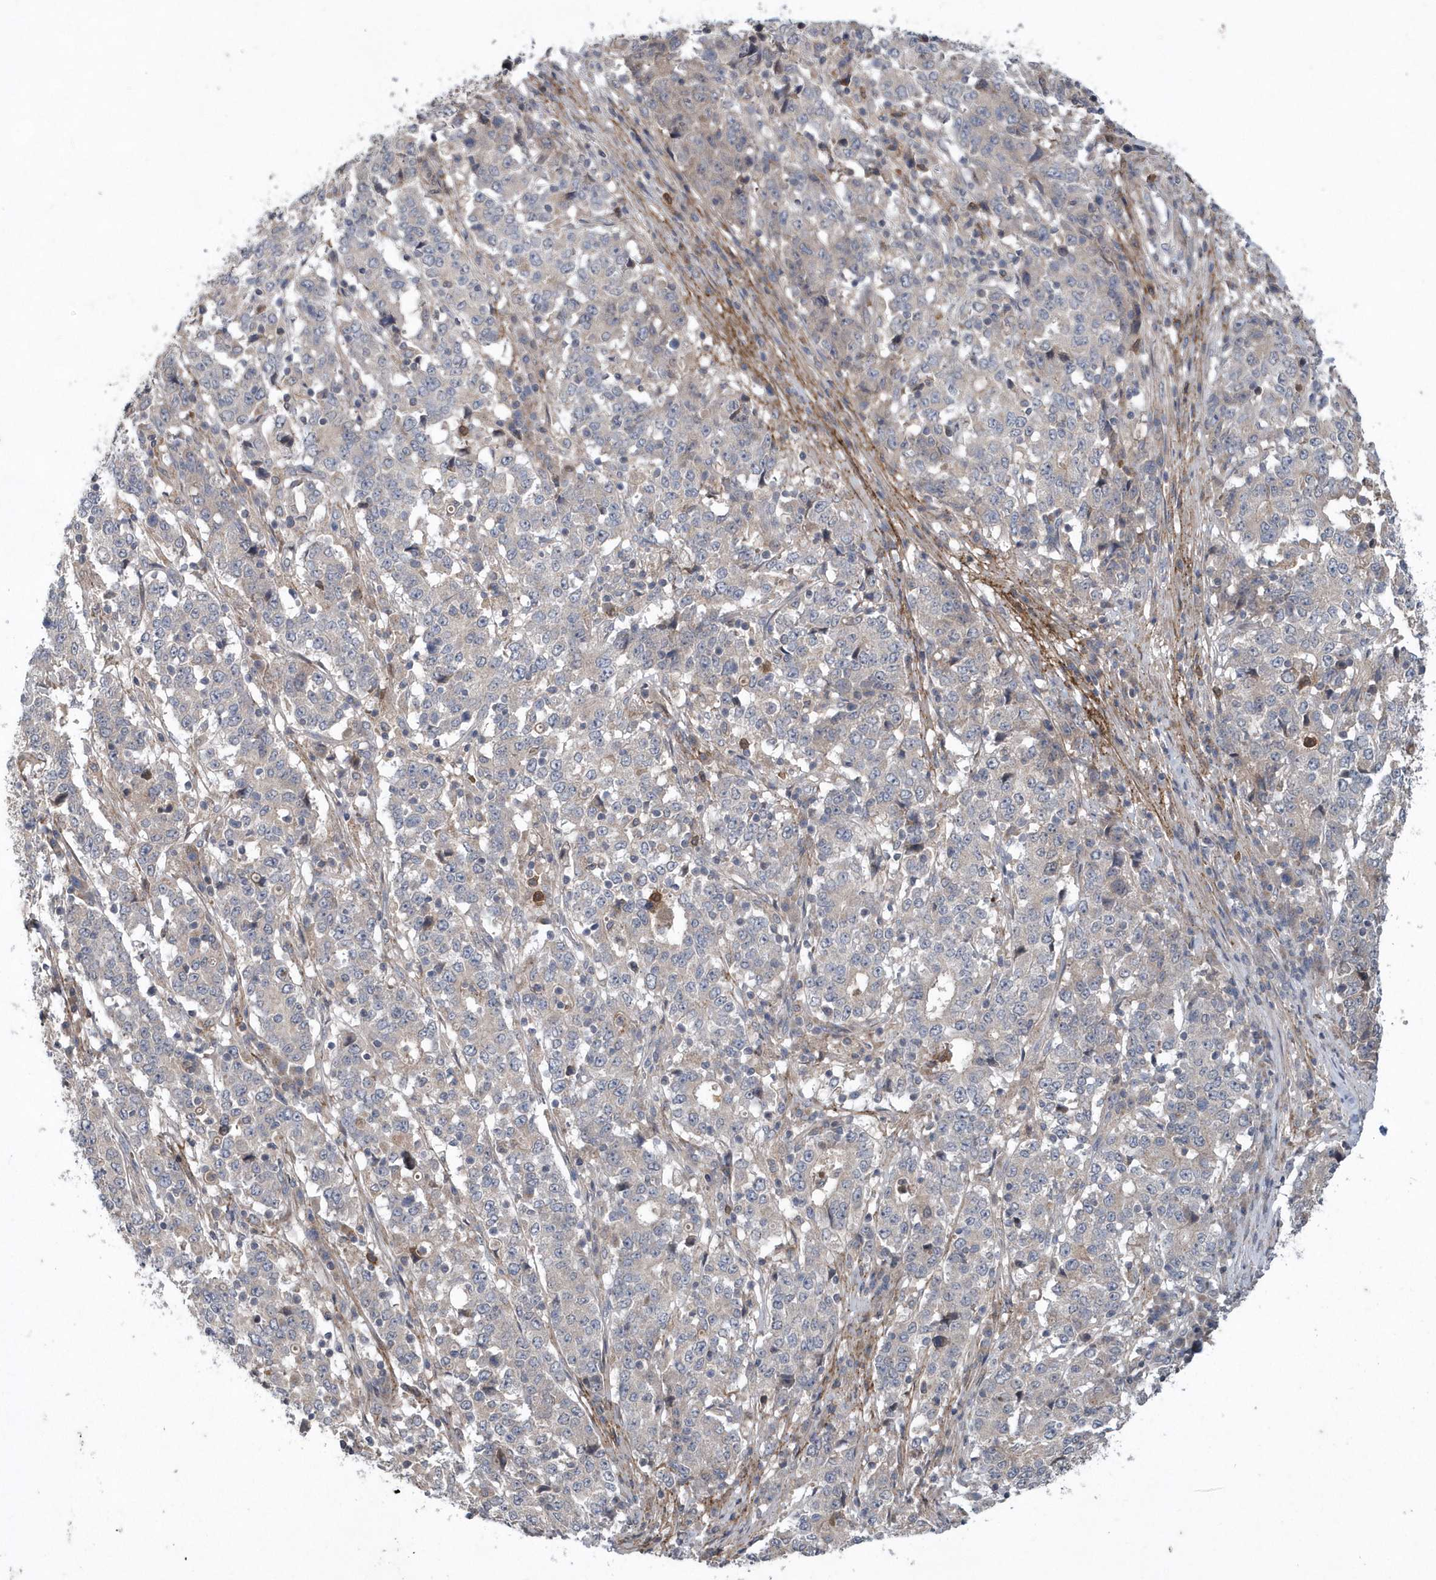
{"staining": {"intensity": "negative", "quantity": "none", "location": "none"}, "tissue": "stomach cancer", "cell_type": "Tumor cells", "image_type": "cancer", "snomed": [{"axis": "morphology", "description": "Adenocarcinoma, NOS"}, {"axis": "topography", "description": "Stomach"}], "caption": "This is an immunohistochemistry (IHC) image of stomach cancer (adenocarcinoma). There is no expression in tumor cells.", "gene": "HMGCS1", "patient": {"sex": "male", "age": 59}}